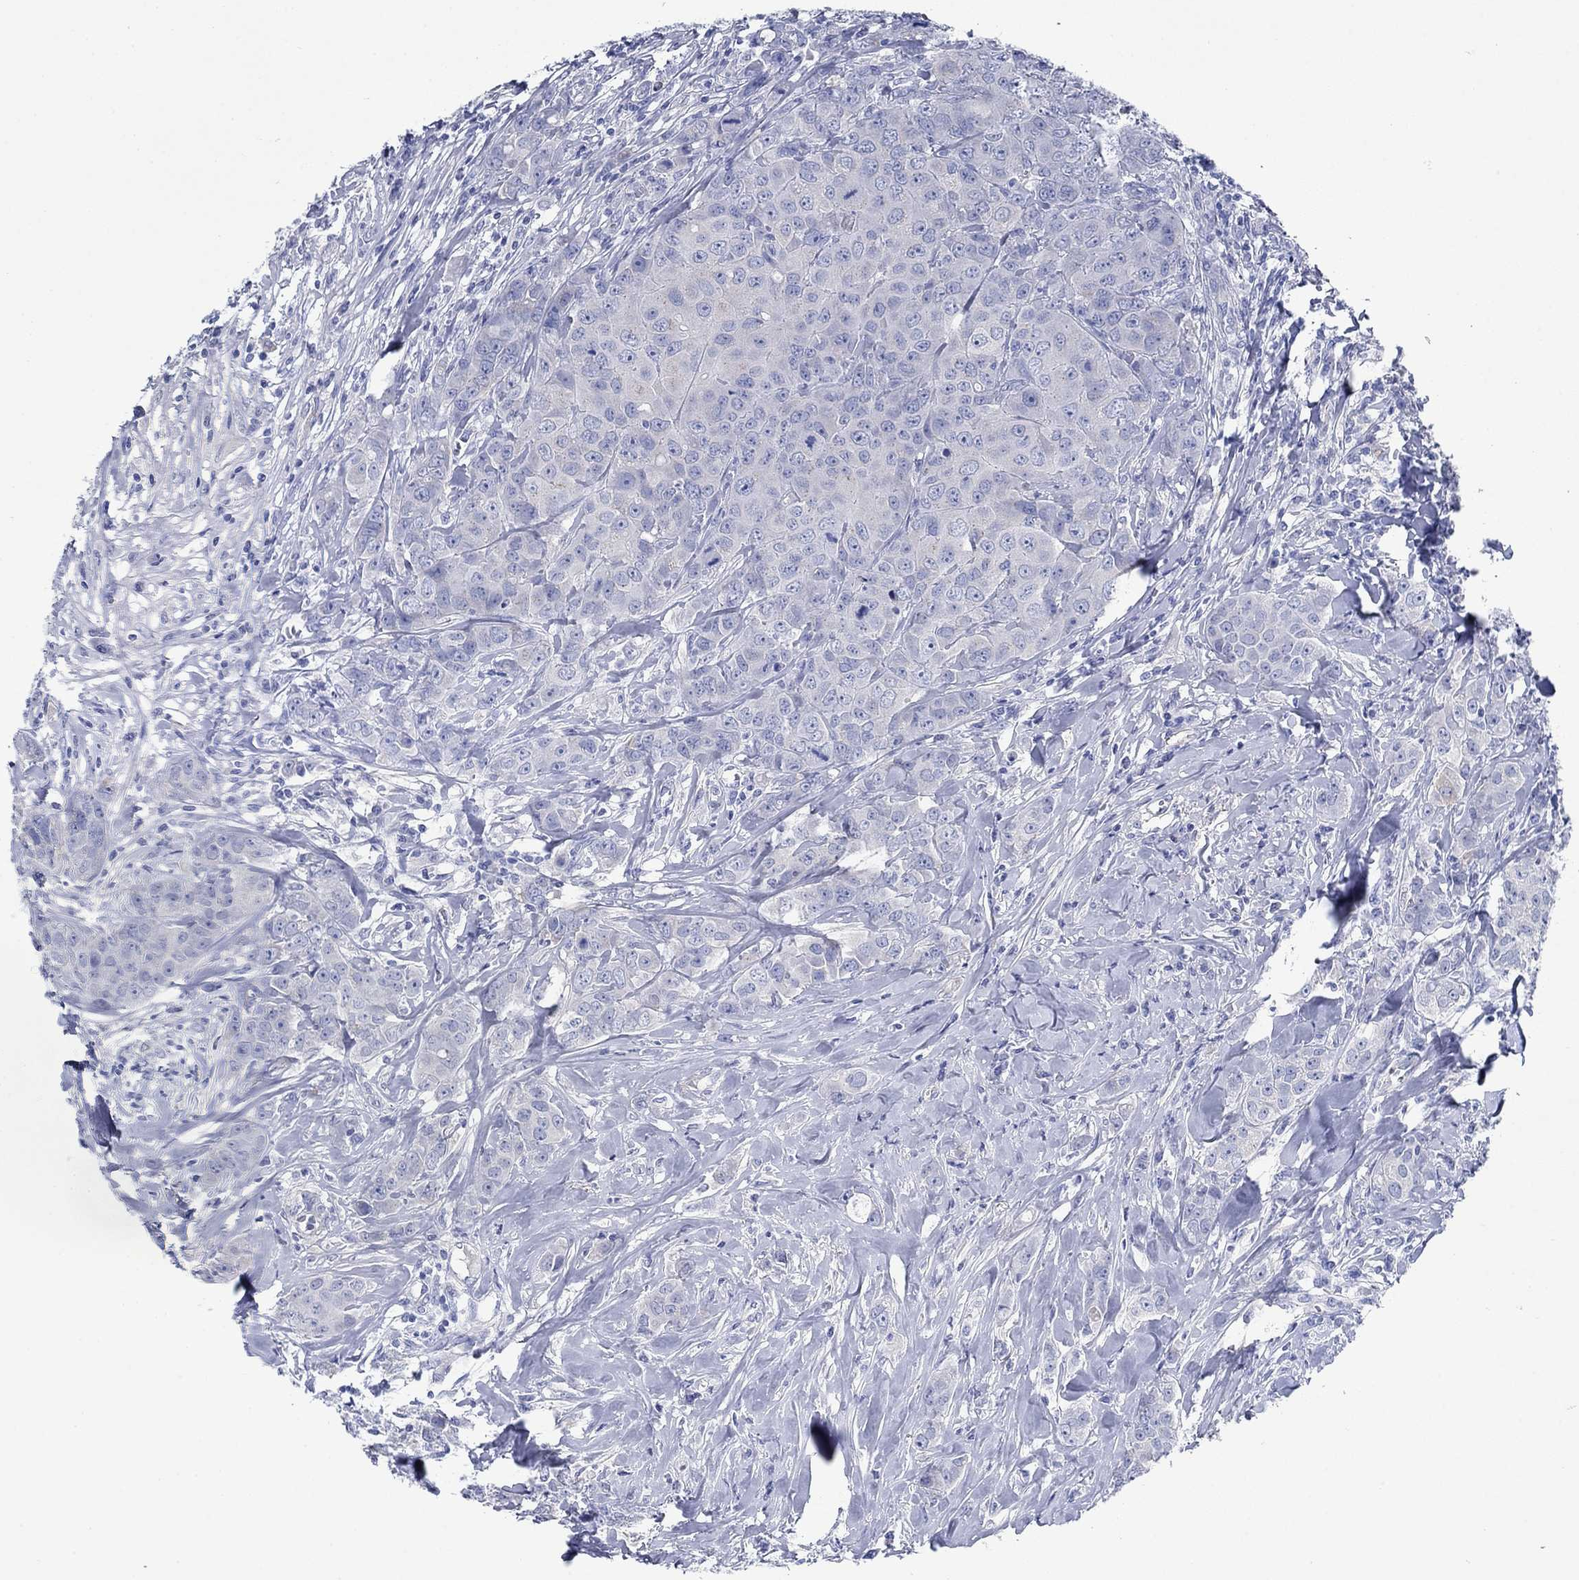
{"staining": {"intensity": "negative", "quantity": "none", "location": "none"}, "tissue": "breast cancer", "cell_type": "Tumor cells", "image_type": "cancer", "snomed": [{"axis": "morphology", "description": "Duct carcinoma"}, {"axis": "topography", "description": "Breast"}], "caption": "Breast infiltrating ductal carcinoma was stained to show a protein in brown. There is no significant staining in tumor cells.", "gene": "TRIM16", "patient": {"sex": "female", "age": 43}}